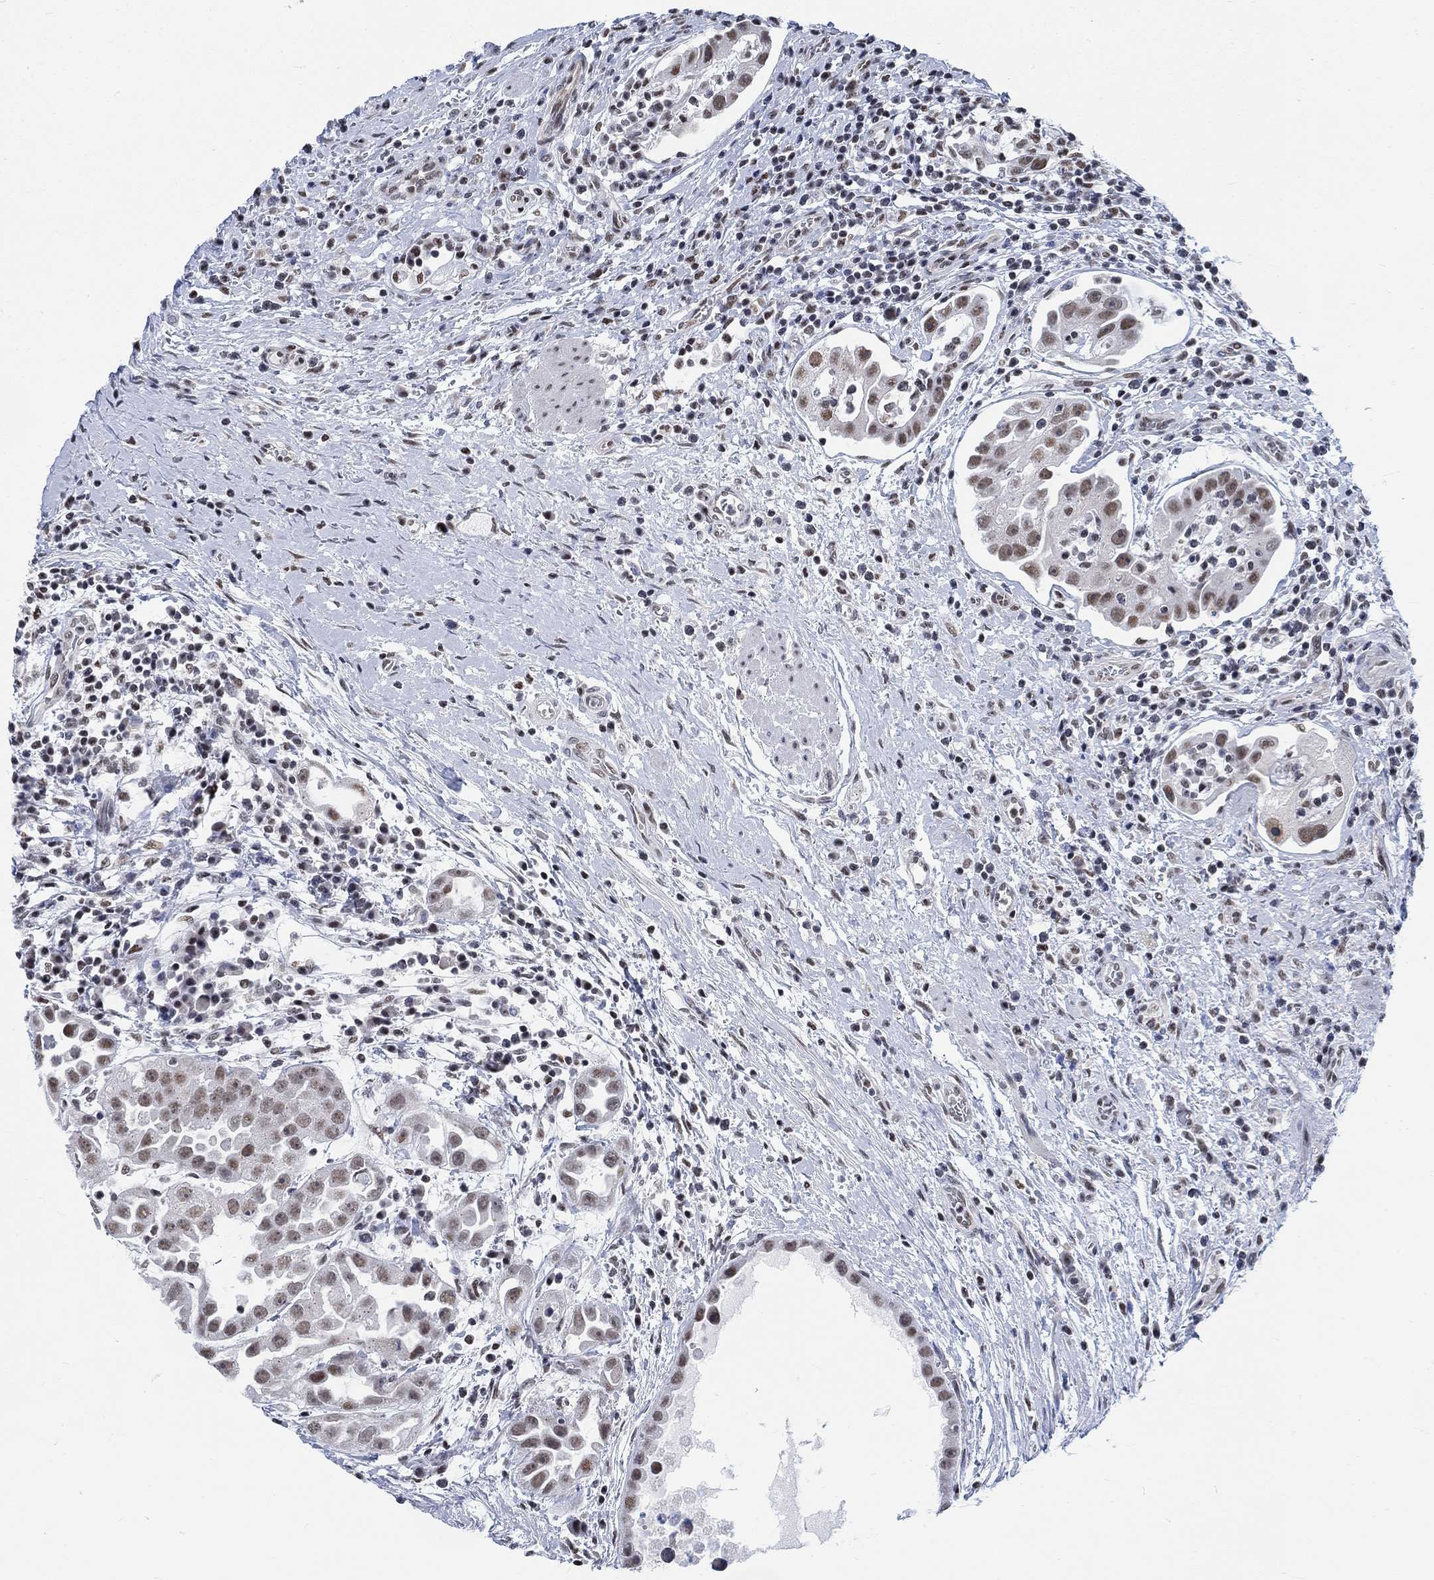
{"staining": {"intensity": "weak", "quantity": ">75%", "location": "nuclear"}, "tissue": "urothelial cancer", "cell_type": "Tumor cells", "image_type": "cancer", "snomed": [{"axis": "morphology", "description": "Urothelial carcinoma, High grade"}, {"axis": "topography", "description": "Urinary bladder"}], "caption": "About >75% of tumor cells in urothelial carcinoma (high-grade) exhibit weak nuclear protein expression as visualized by brown immunohistochemical staining.", "gene": "KCNH8", "patient": {"sex": "female", "age": 41}}